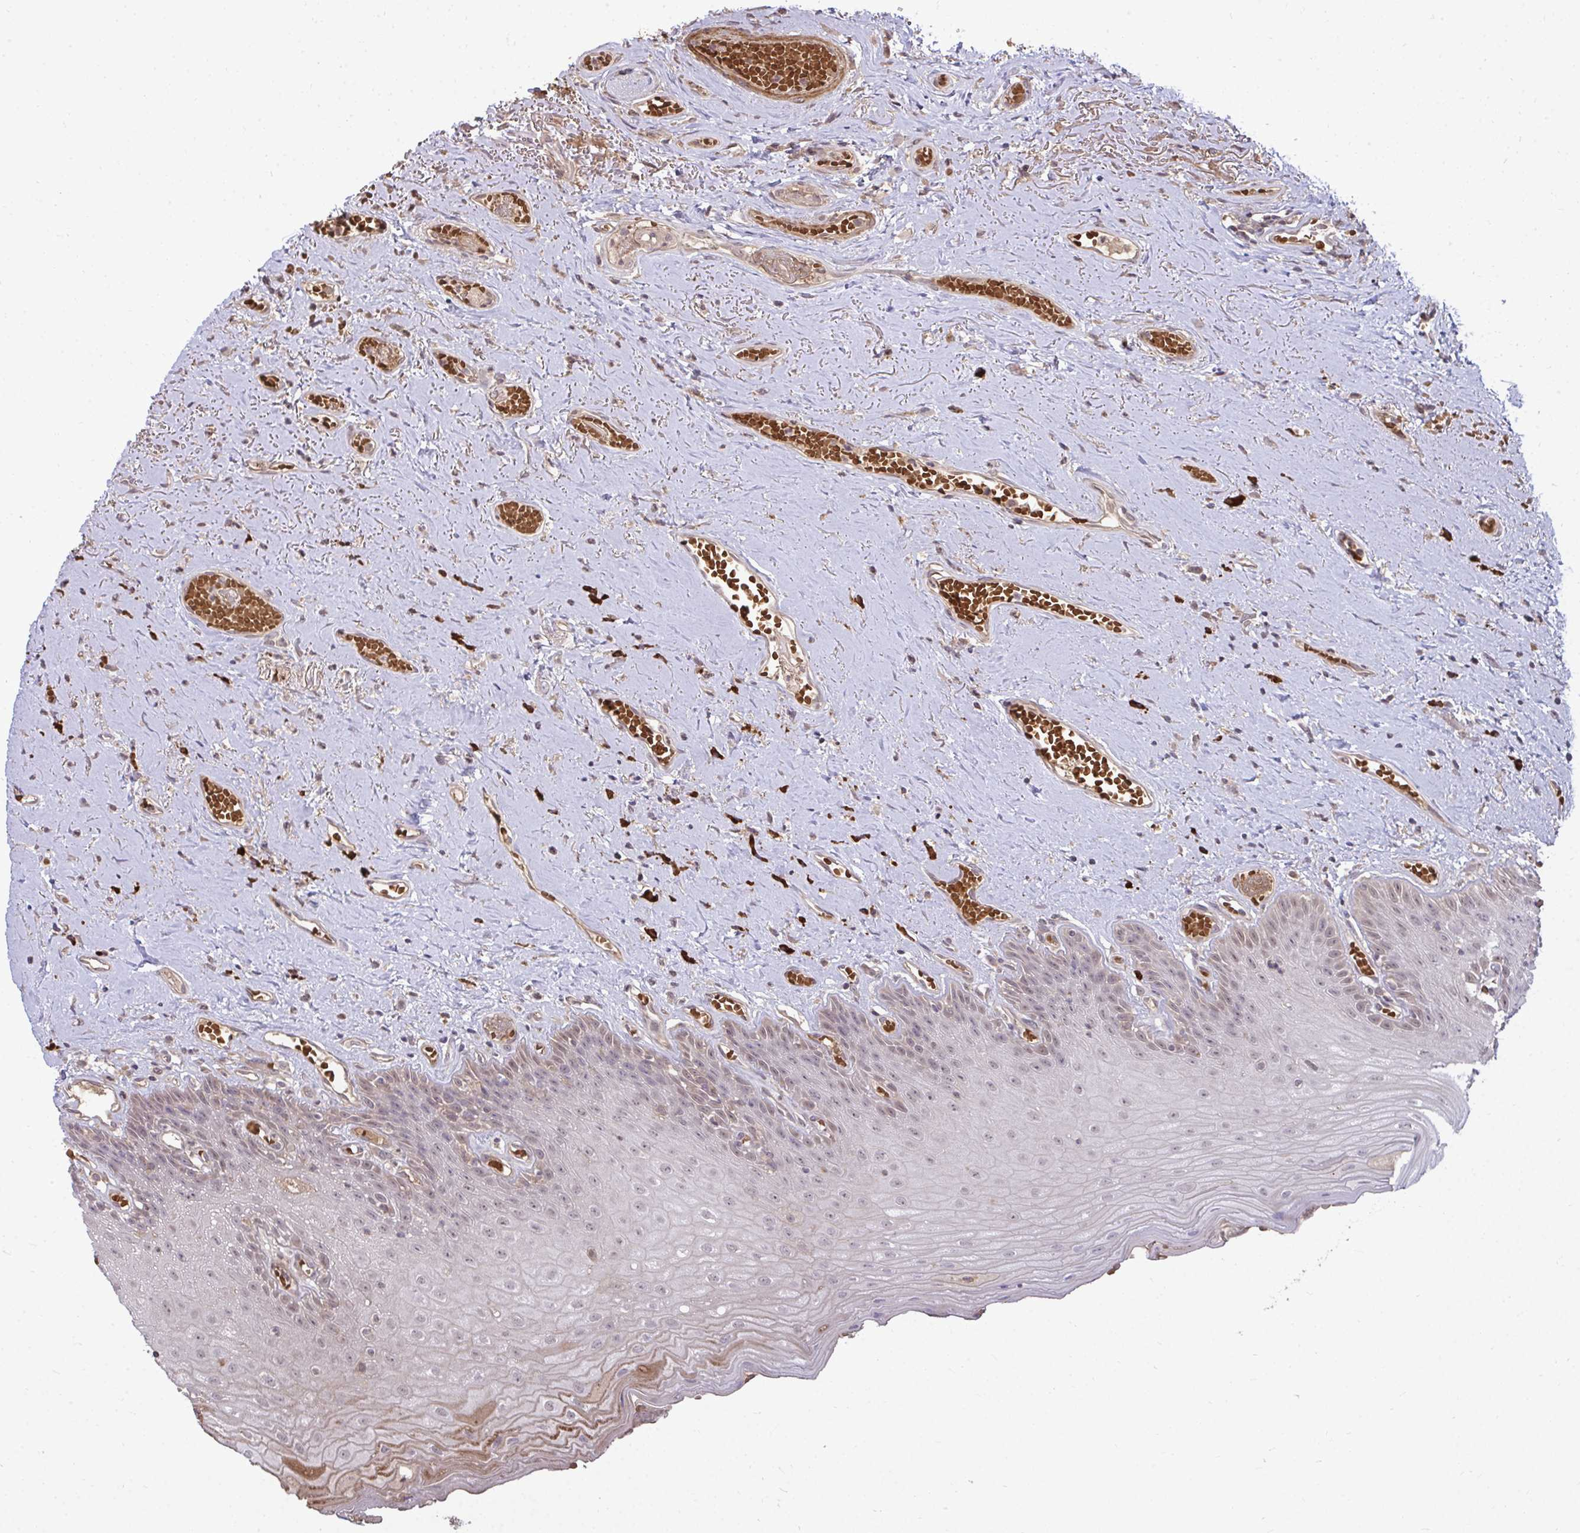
{"staining": {"intensity": "moderate", "quantity": "<25%", "location": "nuclear"}, "tissue": "oral mucosa", "cell_type": "Squamous epithelial cells", "image_type": "normal", "snomed": [{"axis": "morphology", "description": "Normal tissue, NOS"}, {"axis": "morphology", "description": "Squamous cell carcinoma, NOS"}, {"axis": "topography", "description": "Oral tissue"}, {"axis": "topography", "description": "Peripheral nerve tissue"}, {"axis": "topography", "description": "Head-Neck"}], "caption": "Immunohistochemistry (DAB (3,3'-diaminobenzidine)) staining of benign human oral mucosa reveals moderate nuclear protein positivity in approximately <25% of squamous epithelial cells.", "gene": "ZSCAN9", "patient": {"sex": "female", "age": 59}}